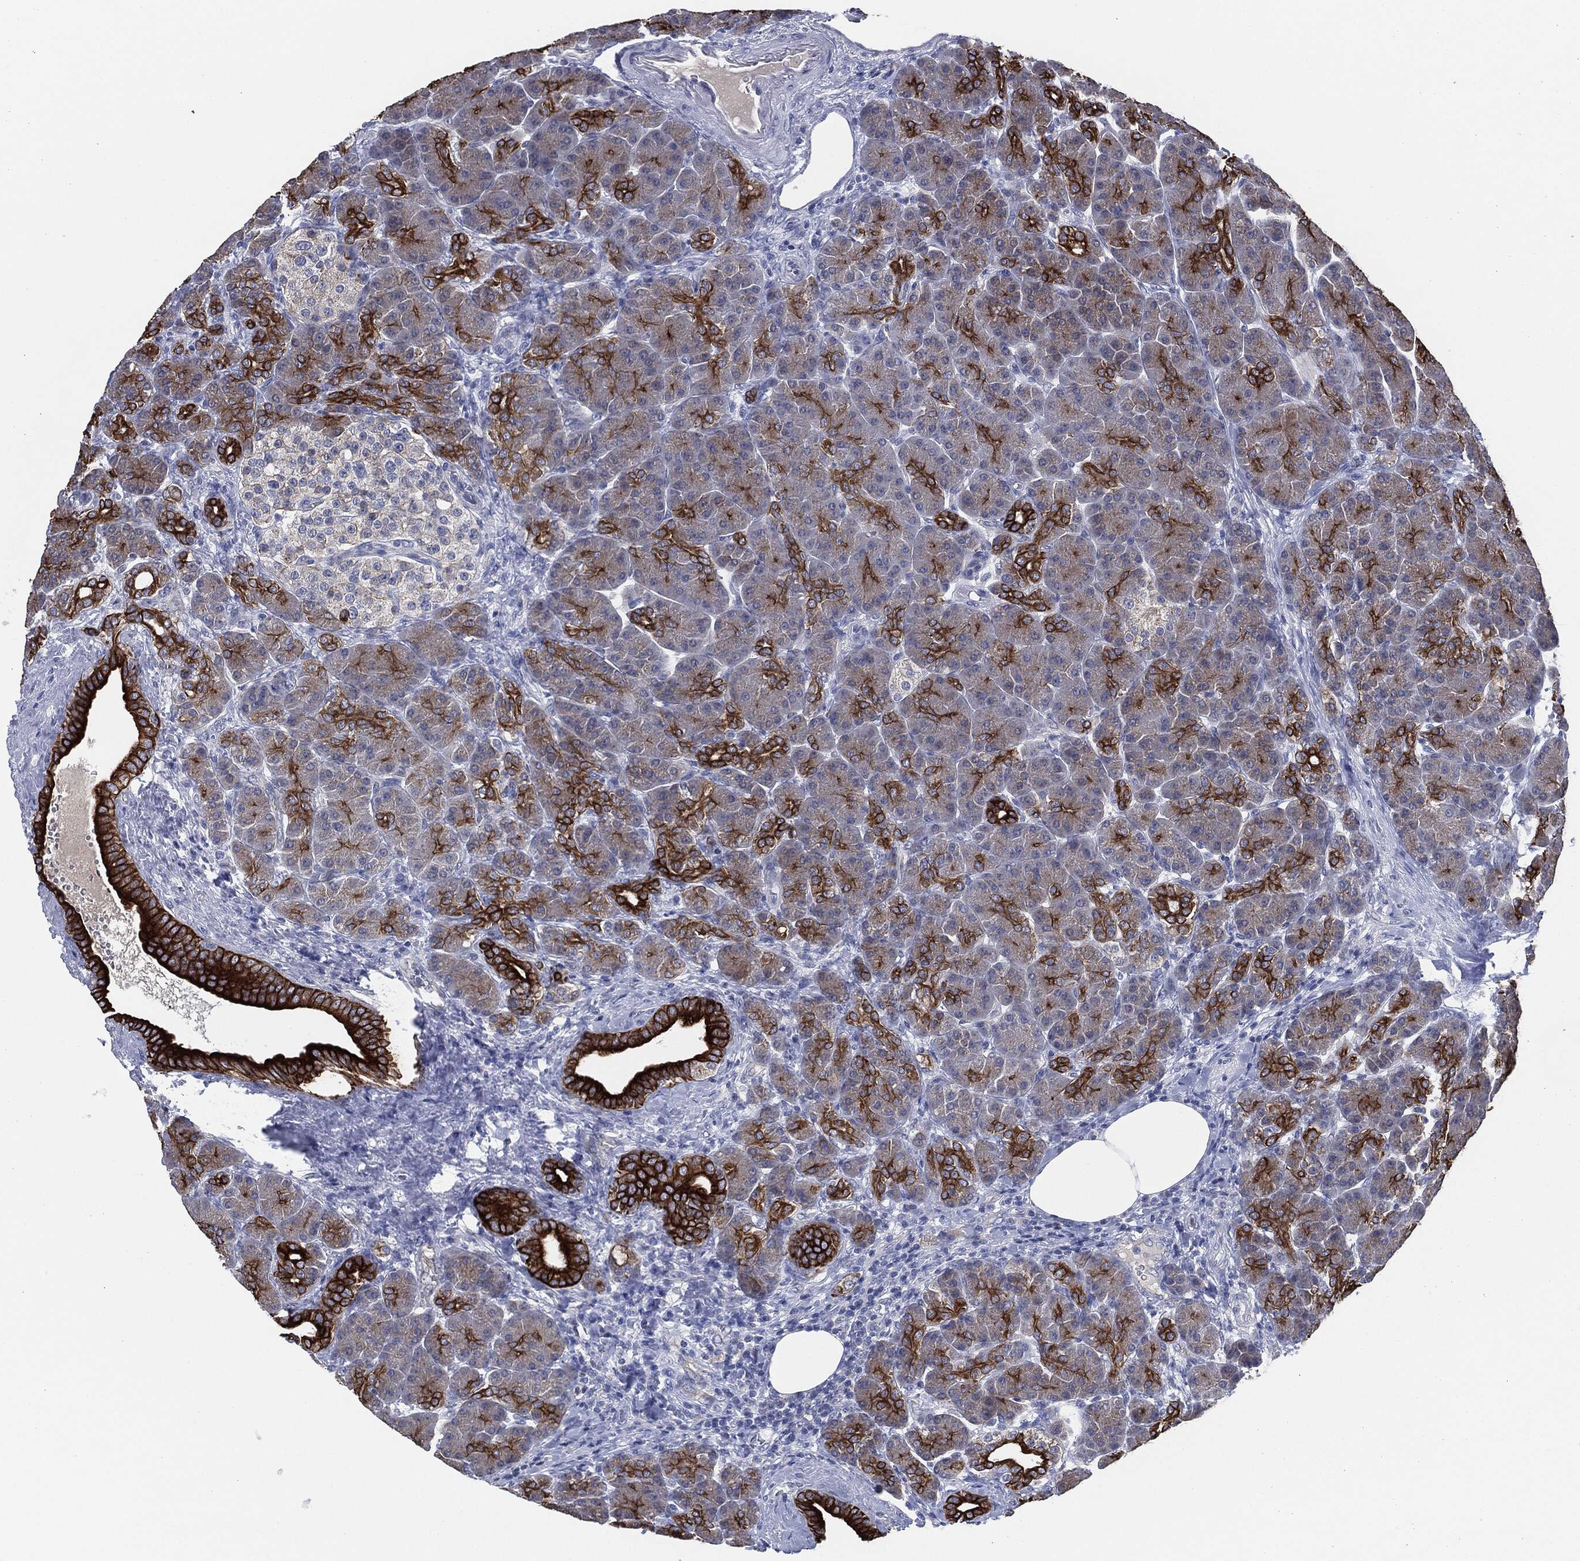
{"staining": {"intensity": "strong", "quantity": "25%-75%", "location": "cytoplasmic/membranous"}, "tissue": "pancreas", "cell_type": "Exocrine glandular cells", "image_type": "normal", "snomed": [{"axis": "morphology", "description": "Normal tissue, NOS"}, {"axis": "topography", "description": "Pancreas"}], "caption": "Protein positivity by immunohistochemistry shows strong cytoplasmic/membranous staining in about 25%-75% of exocrine glandular cells in unremarkable pancreas.", "gene": "SHROOM2", "patient": {"sex": "female", "age": 63}}